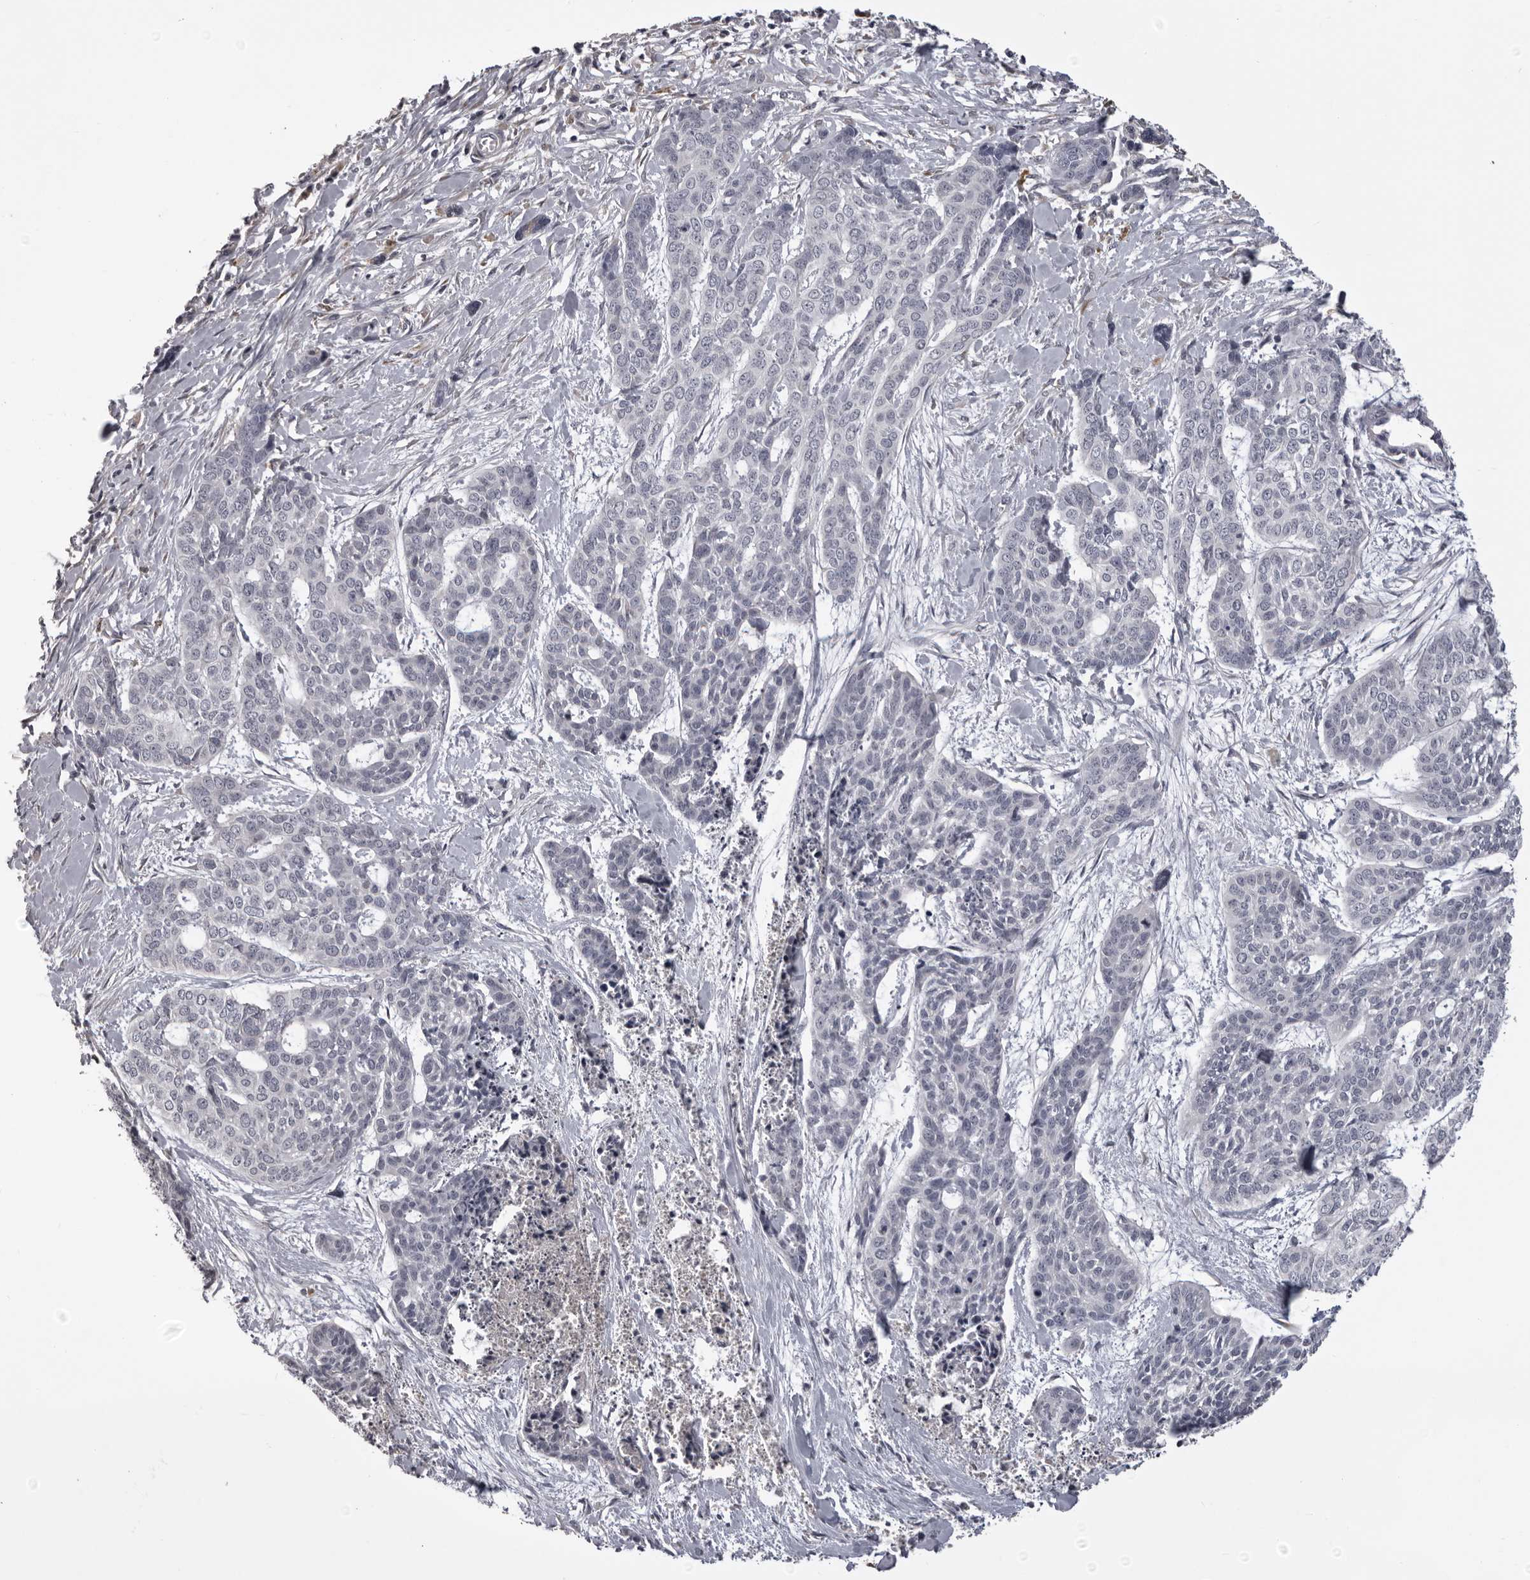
{"staining": {"intensity": "negative", "quantity": "none", "location": "none"}, "tissue": "skin cancer", "cell_type": "Tumor cells", "image_type": "cancer", "snomed": [{"axis": "morphology", "description": "Basal cell carcinoma"}, {"axis": "topography", "description": "Skin"}], "caption": "This is a histopathology image of immunohistochemistry (IHC) staining of skin basal cell carcinoma, which shows no staining in tumor cells. Nuclei are stained in blue.", "gene": "NCEH1", "patient": {"sex": "female", "age": 64}}